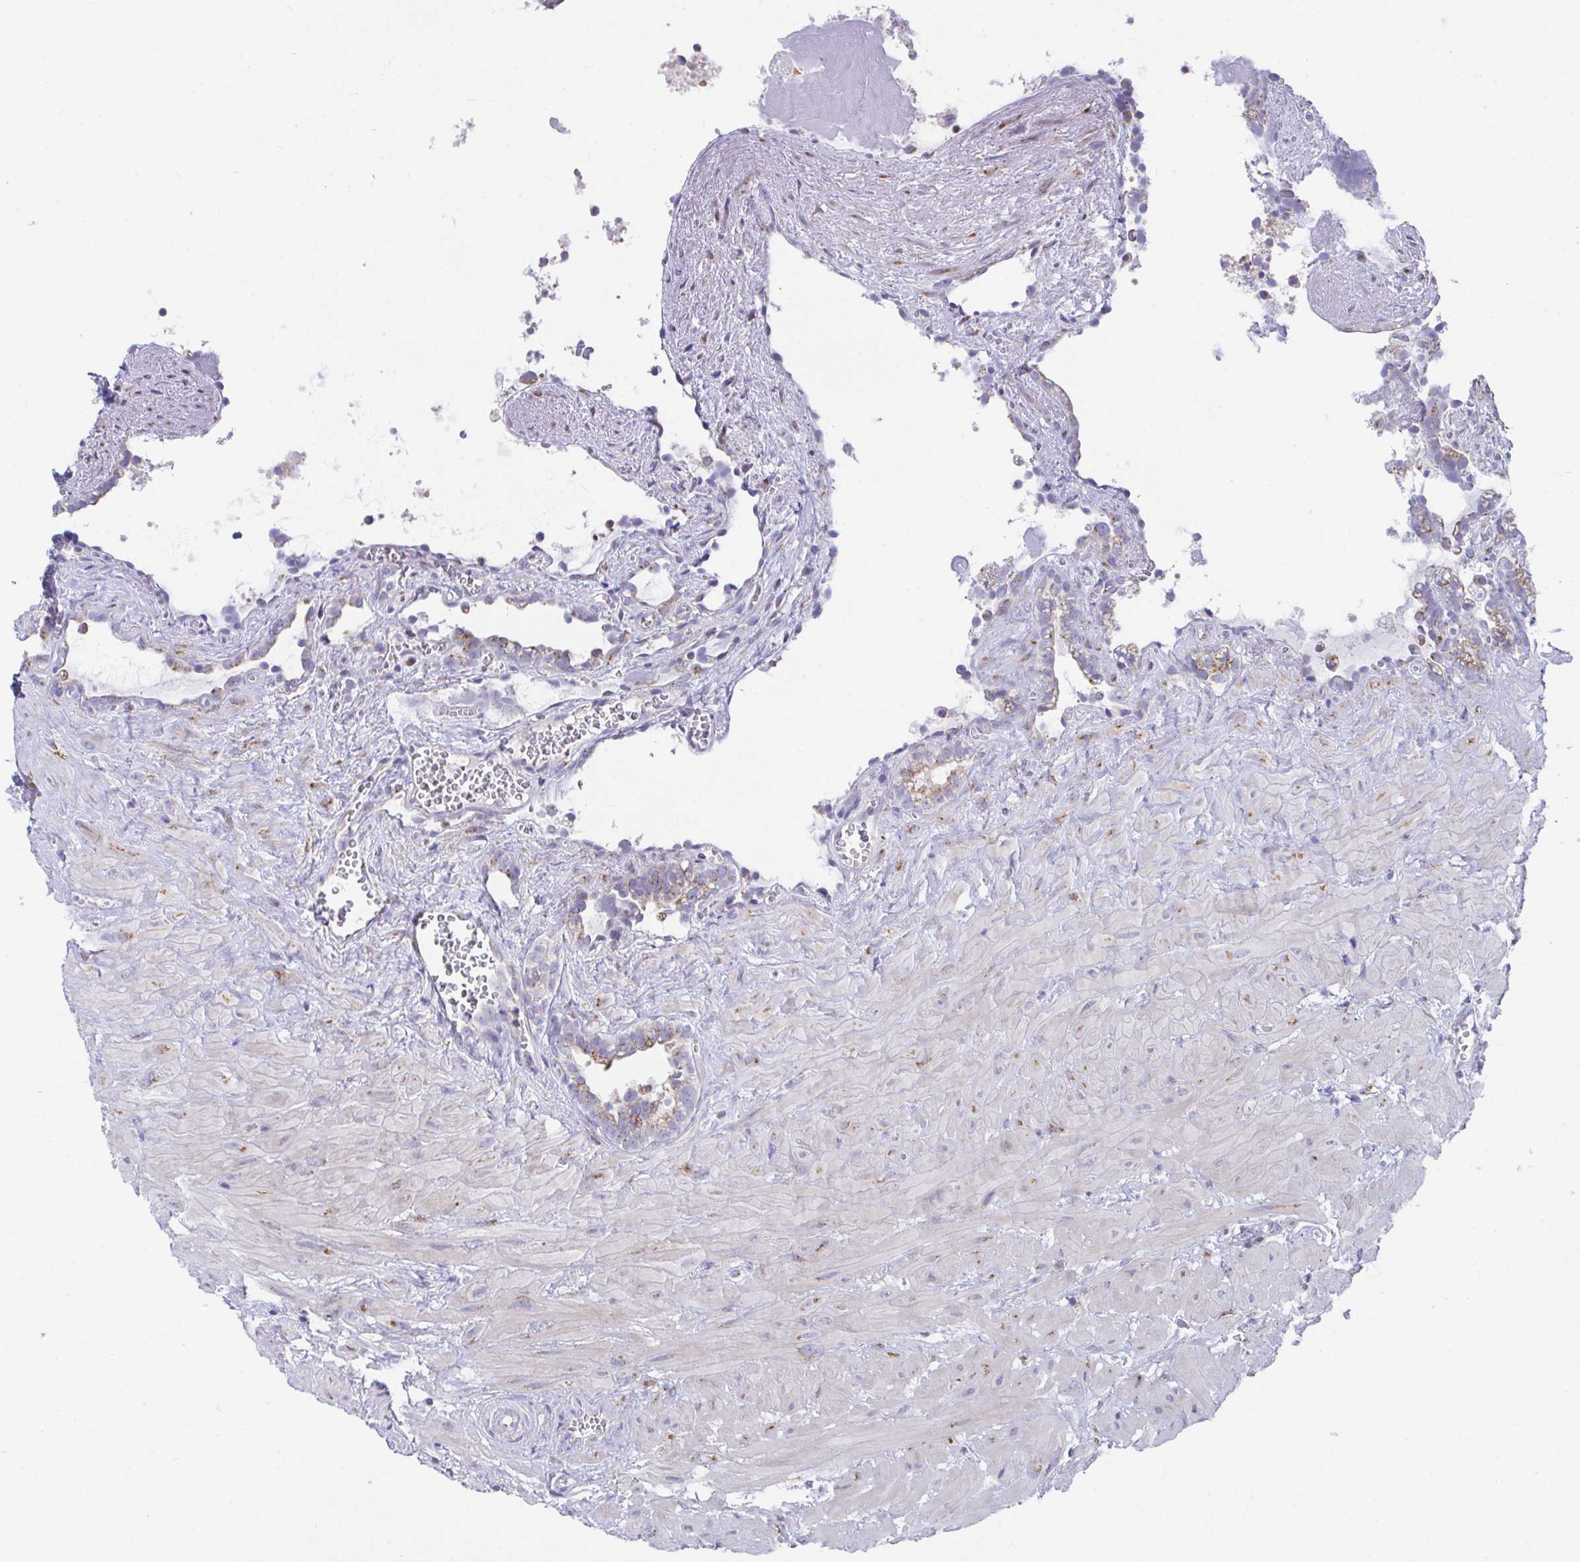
{"staining": {"intensity": "weak", "quantity": "25%-75%", "location": "cytoplasmic/membranous"}, "tissue": "seminal vesicle", "cell_type": "Glandular cells", "image_type": "normal", "snomed": [{"axis": "morphology", "description": "Normal tissue, NOS"}, {"axis": "topography", "description": "Seminal veicle"}], "caption": "IHC of benign seminal vesicle demonstrates low levels of weak cytoplasmic/membranous positivity in about 25%-75% of glandular cells.", "gene": "MIA3", "patient": {"sex": "male", "age": 76}}